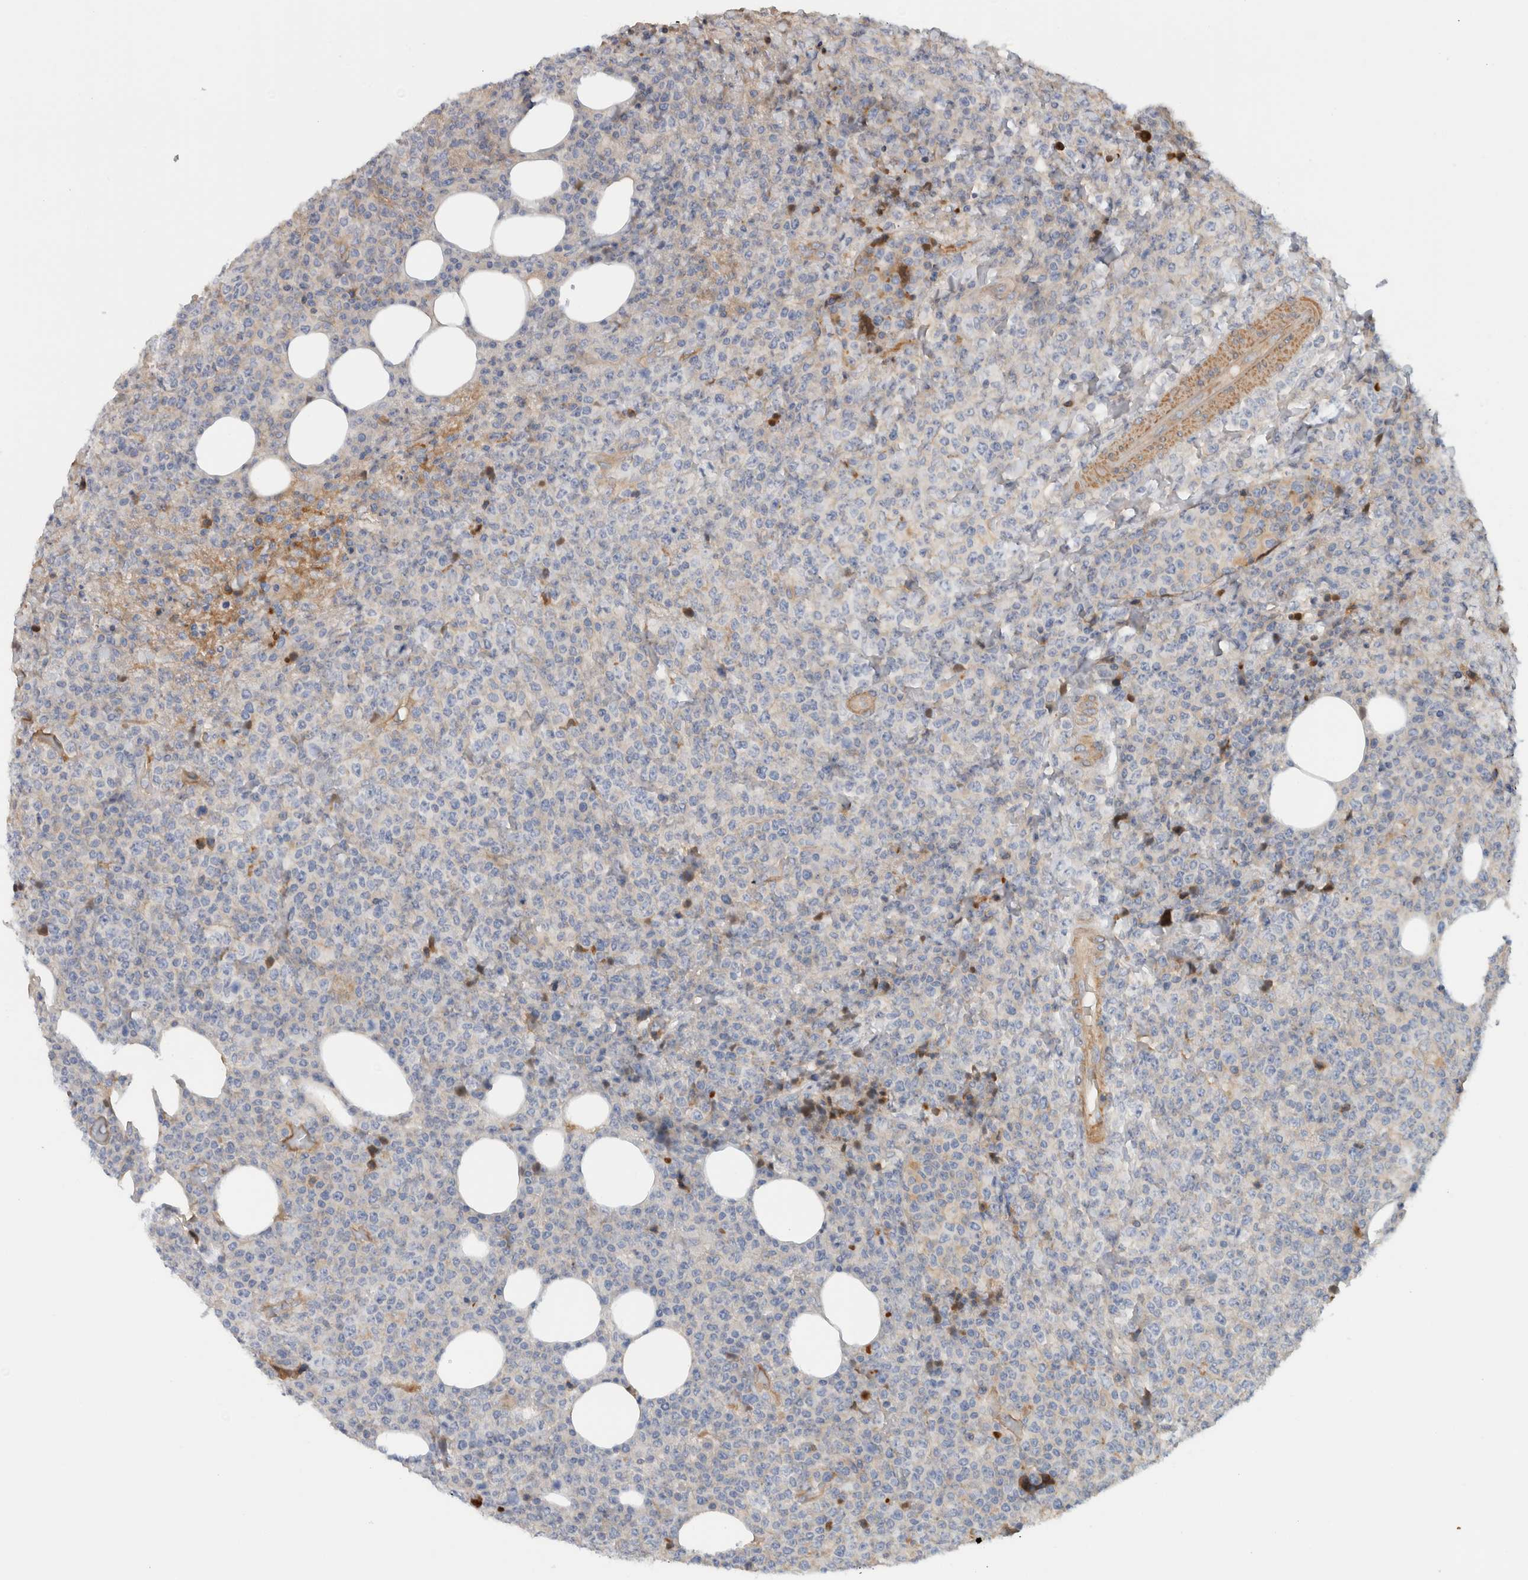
{"staining": {"intensity": "negative", "quantity": "none", "location": "none"}, "tissue": "lymphoma", "cell_type": "Tumor cells", "image_type": "cancer", "snomed": [{"axis": "morphology", "description": "Malignant lymphoma, non-Hodgkin's type, High grade"}, {"axis": "topography", "description": "Lymph node"}], "caption": "The micrograph reveals no staining of tumor cells in lymphoma.", "gene": "CFI", "patient": {"sex": "male", "age": 13}}